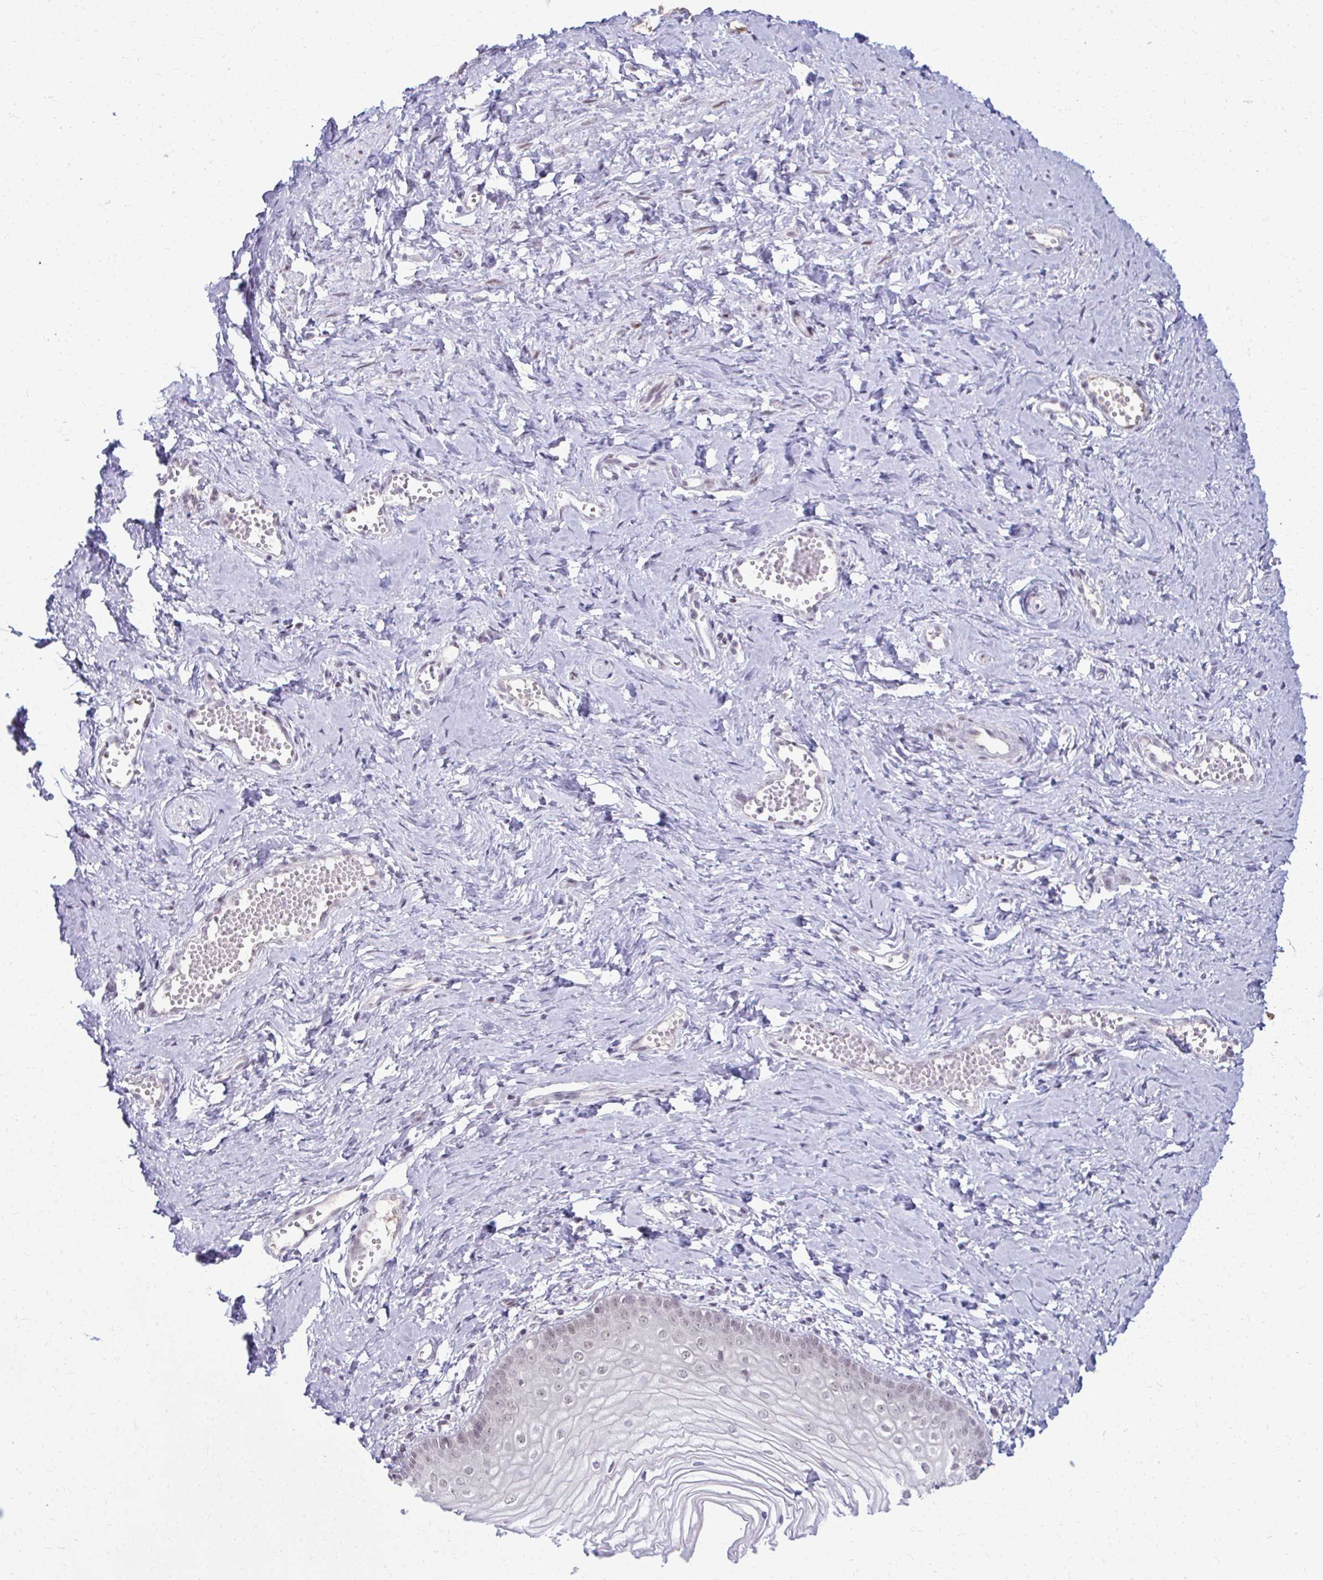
{"staining": {"intensity": "weak", "quantity": "25%-75%", "location": "nuclear"}, "tissue": "vagina", "cell_type": "Squamous epithelial cells", "image_type": "normal", "snomed": [{"axis": "morphology", "description": "Normal tissue, NOS"}, {"axis": "topography", "description": "Vagina"}], "caption": "The micrograph demonstrates staining of benign vagina, revealing weak nuclear protein positivity (brown color) within squamous epithelial cells.", "gene": "MAF1", "patient": {"sex": "female", "age": 38}}